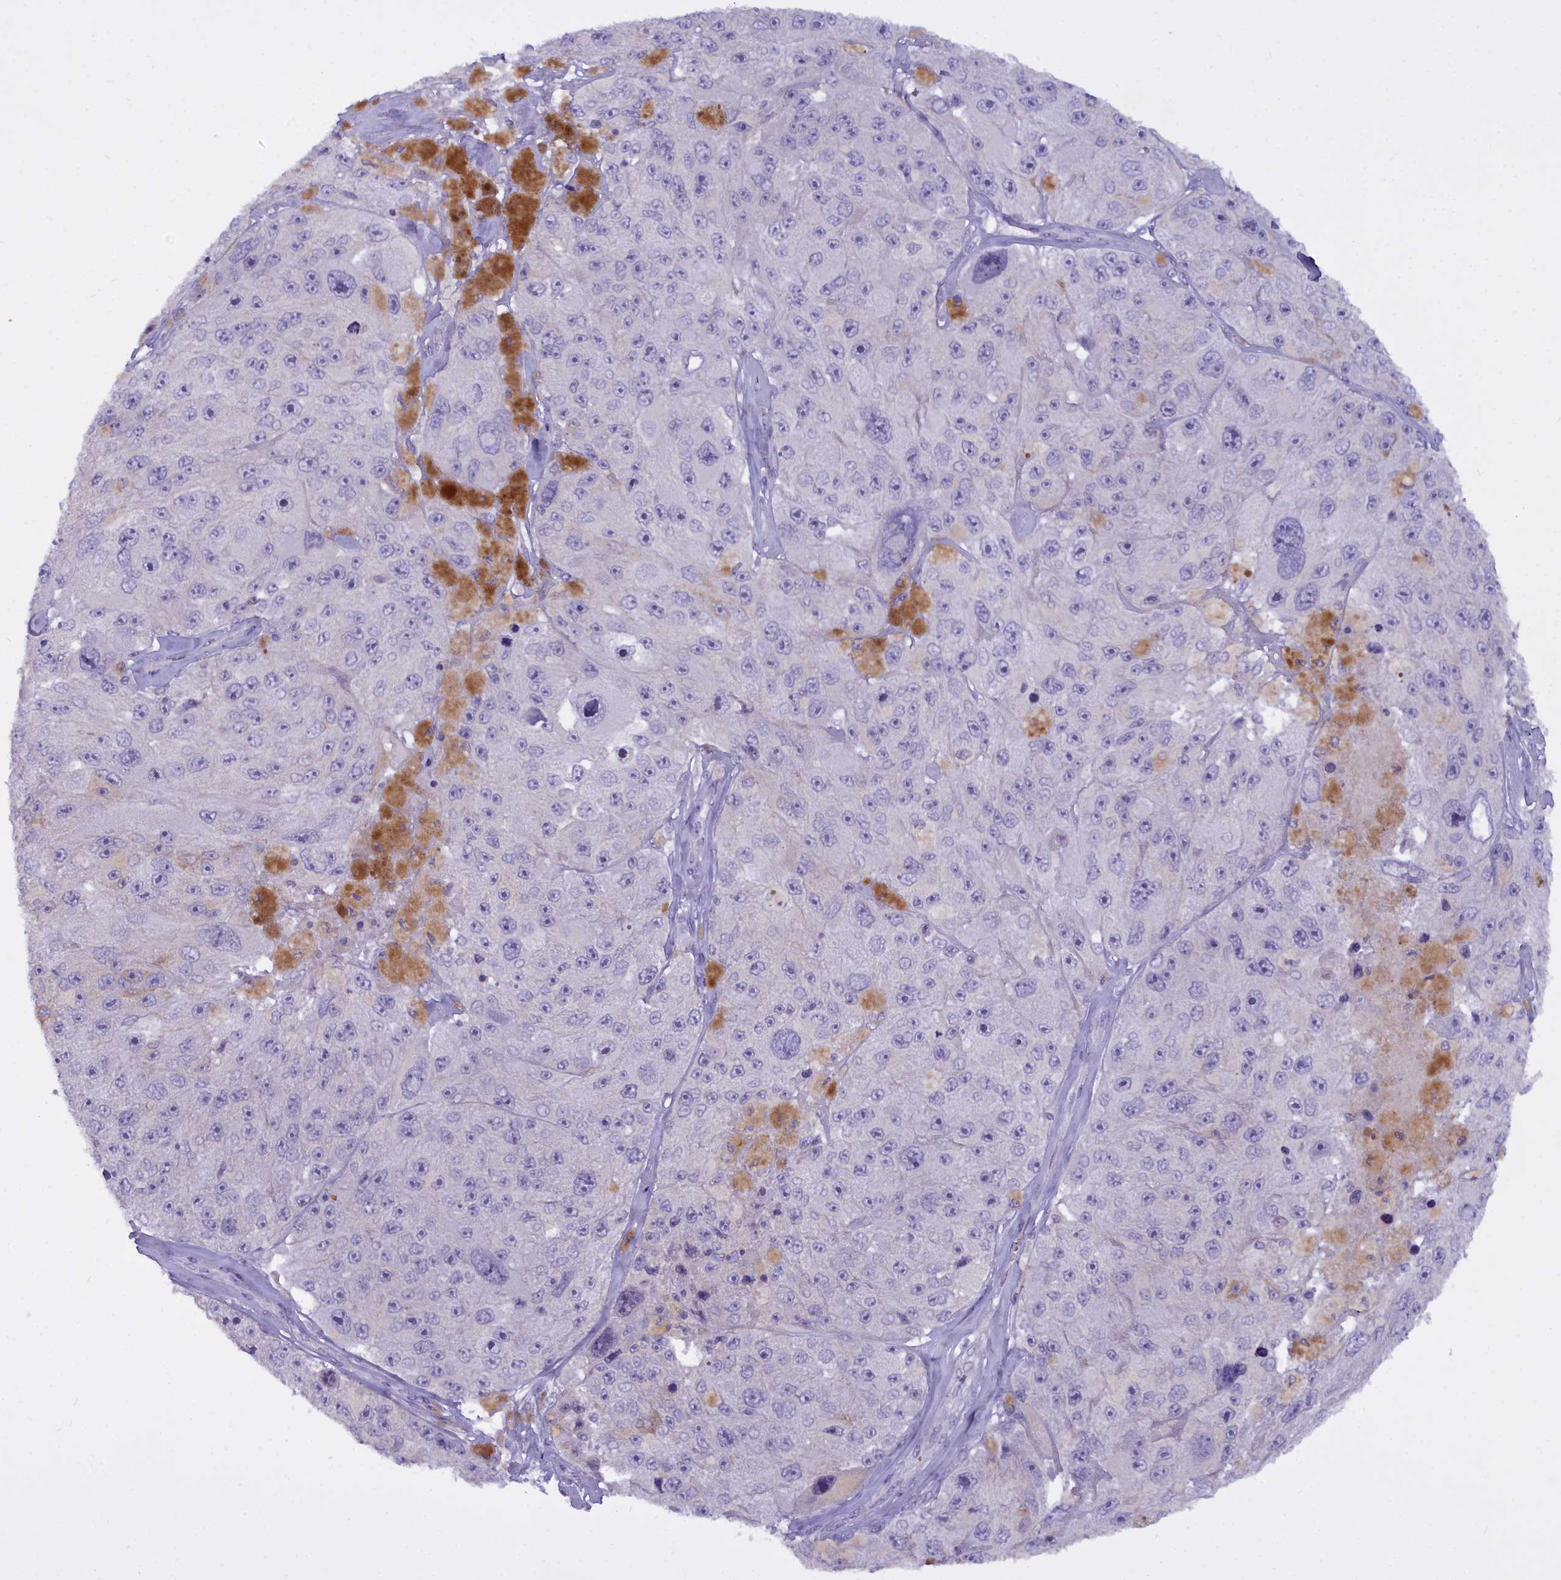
{"staining": {"intensity": "negative", "quantity": "none", "location": "none"}, "tissue": "melanoma", "cell_type": "Tumor cells", "image_type": "cancer", "snomed": [{"axis": "morphology", "description": "Malignant melanoma, Metastatic site"}, {"axis": "topography", "description": "Lymph node"}], "caption": "There is no significant expression in tumor cells of melanoma. Nuclei are stained in blue.", "gene": "OSTN", "patient": {"sex": "male", "age": 62}}